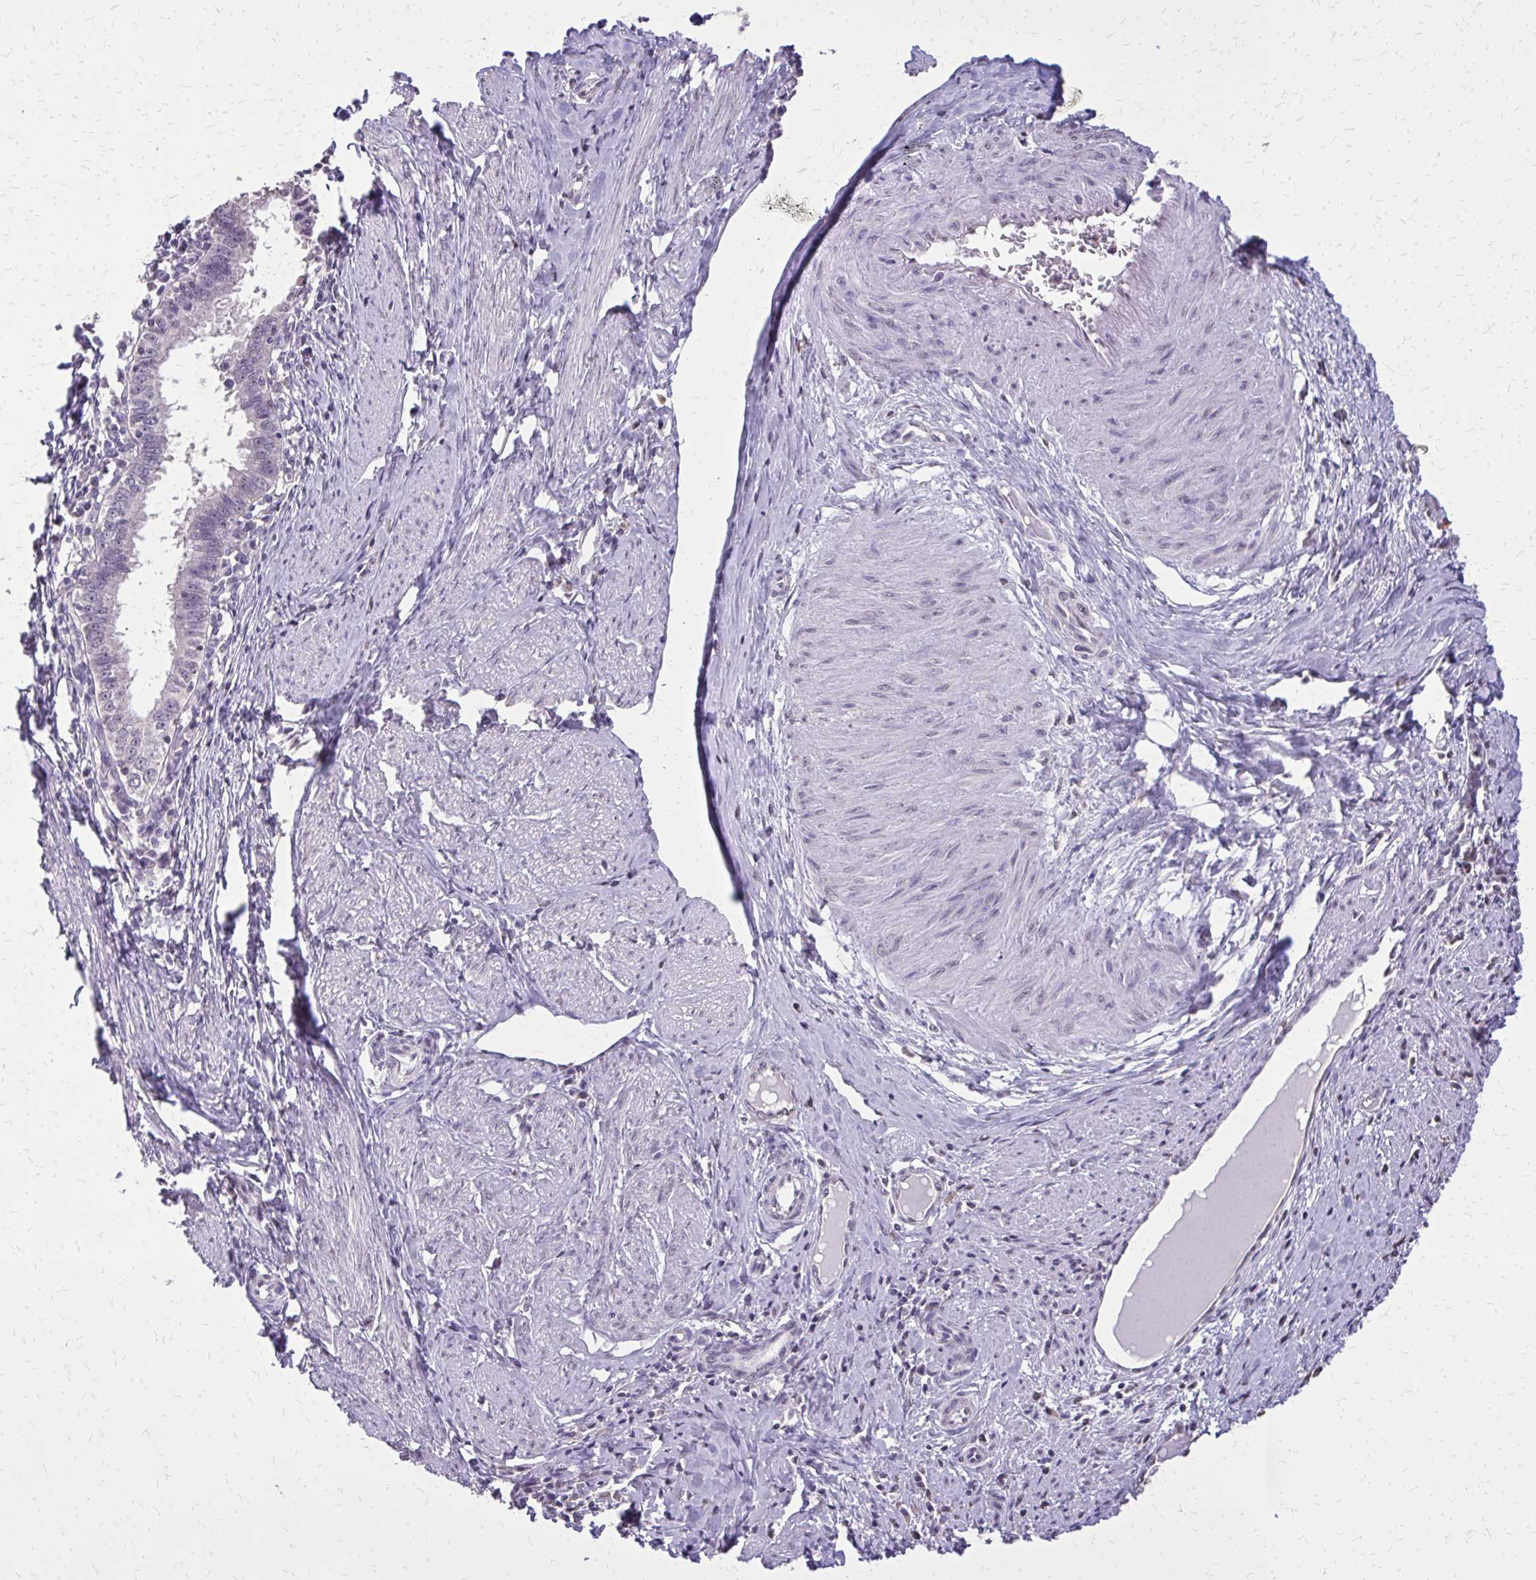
{"staining": {"intensity": "negative", "quantity": "none", "location": "none"}, "tissue": "cervical cancer", "cell_type": "Tumor cells", "image_type": "cancer", "snomed": [{"axis": "morphology", "description": "Adenocarcinoma, NOS"}, {"axis": "topography", "description": "Cervix"}], "caption": "An image of cervical adenocarcinoma stained for a protein demonstrates no brown staining in tumor cells.", "gene": "AKAP5", "patient": {"sex": "female", "age": 36}}